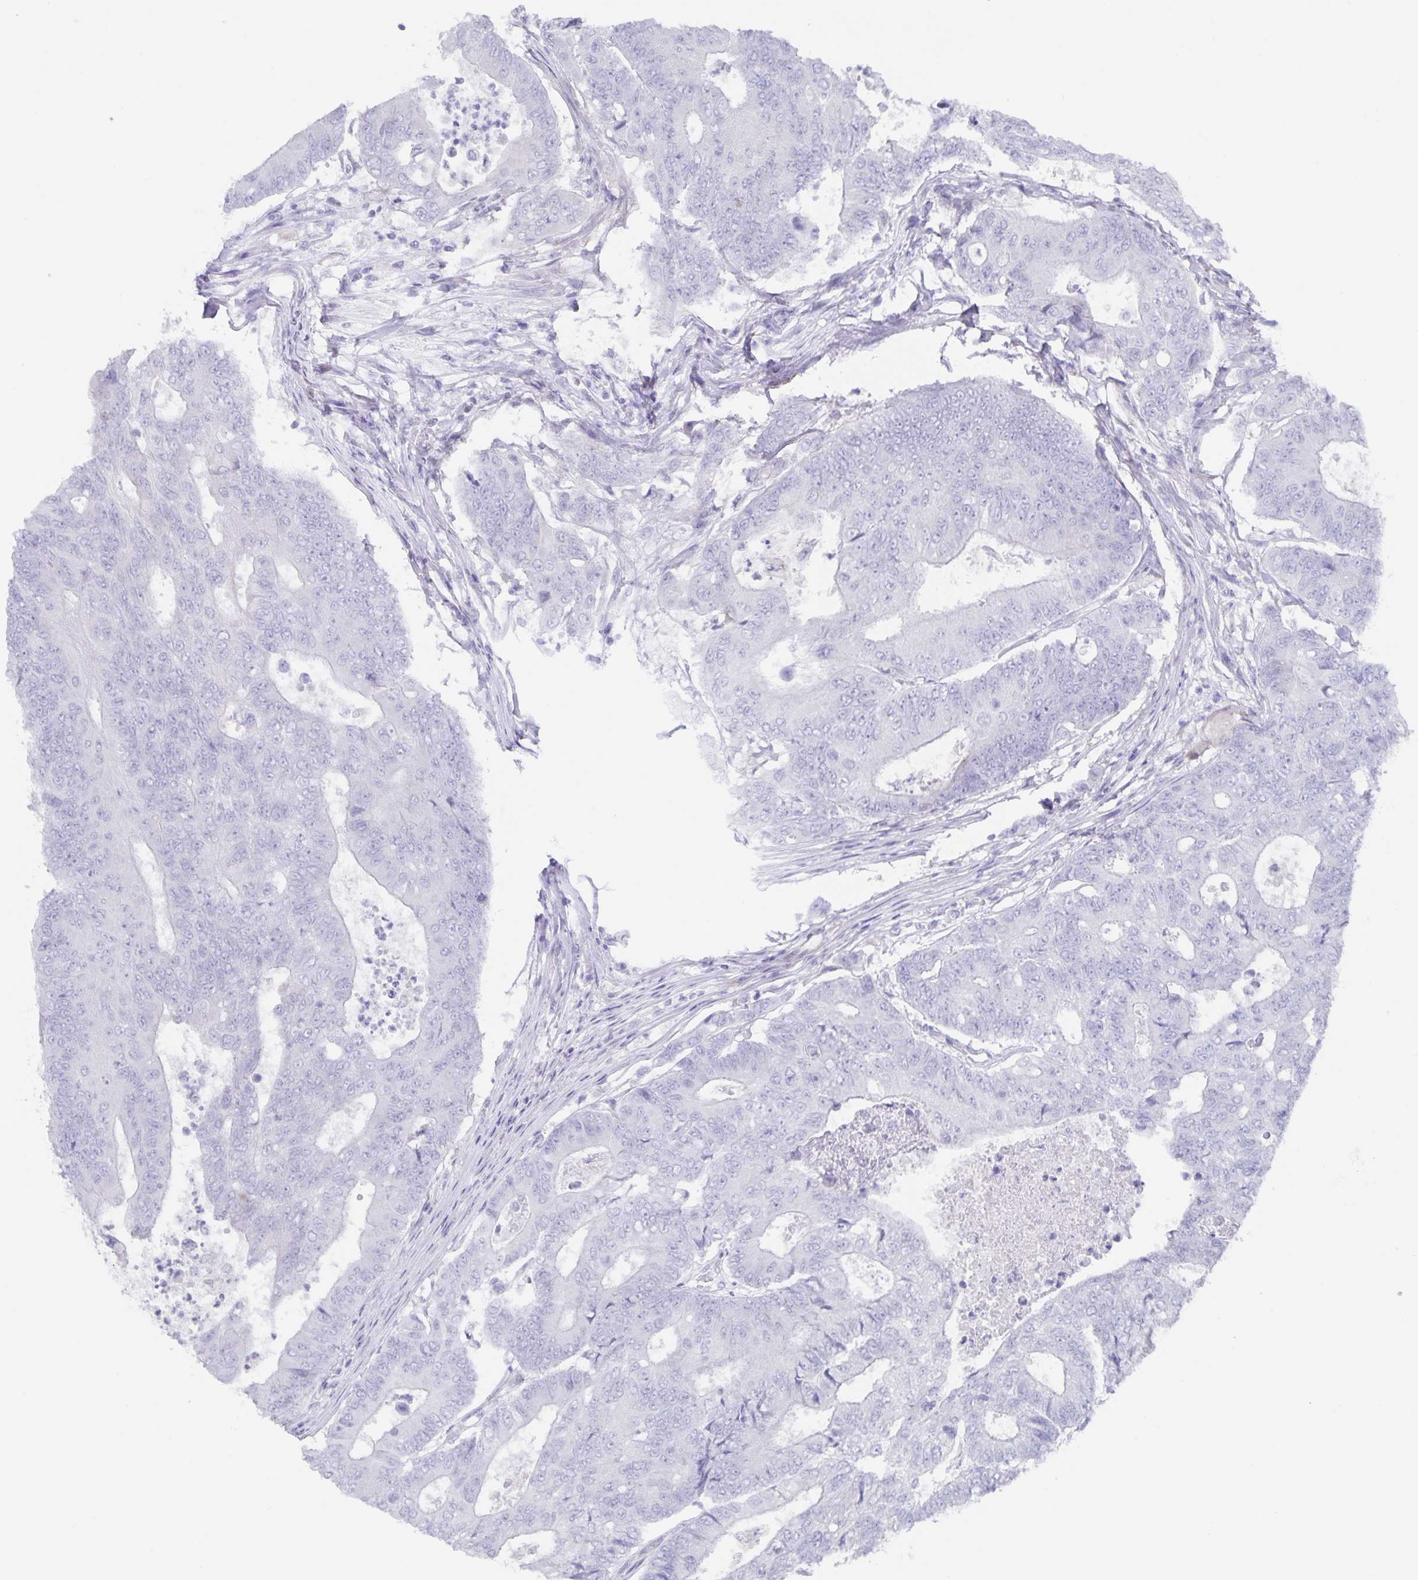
{"staining": {"intensity": "negative", "quantity": "none", "location": "none"}, "tissue": "colorectal cancer", "cell_type": "Tumor cells", "image_type": "cancer", "snomed": [{"axis": "morphology", "description": "Adenocarcinoma, NOS"}, {"axis": "topography", "description": "Colon"}], "caption": "This is an immunohistochemistry histopathology image of human adenocarcinoma (colorectal). There is no staining in tumor cells.", "gene": "AQP4", "patient": {"sex": "female", "age": 48}}